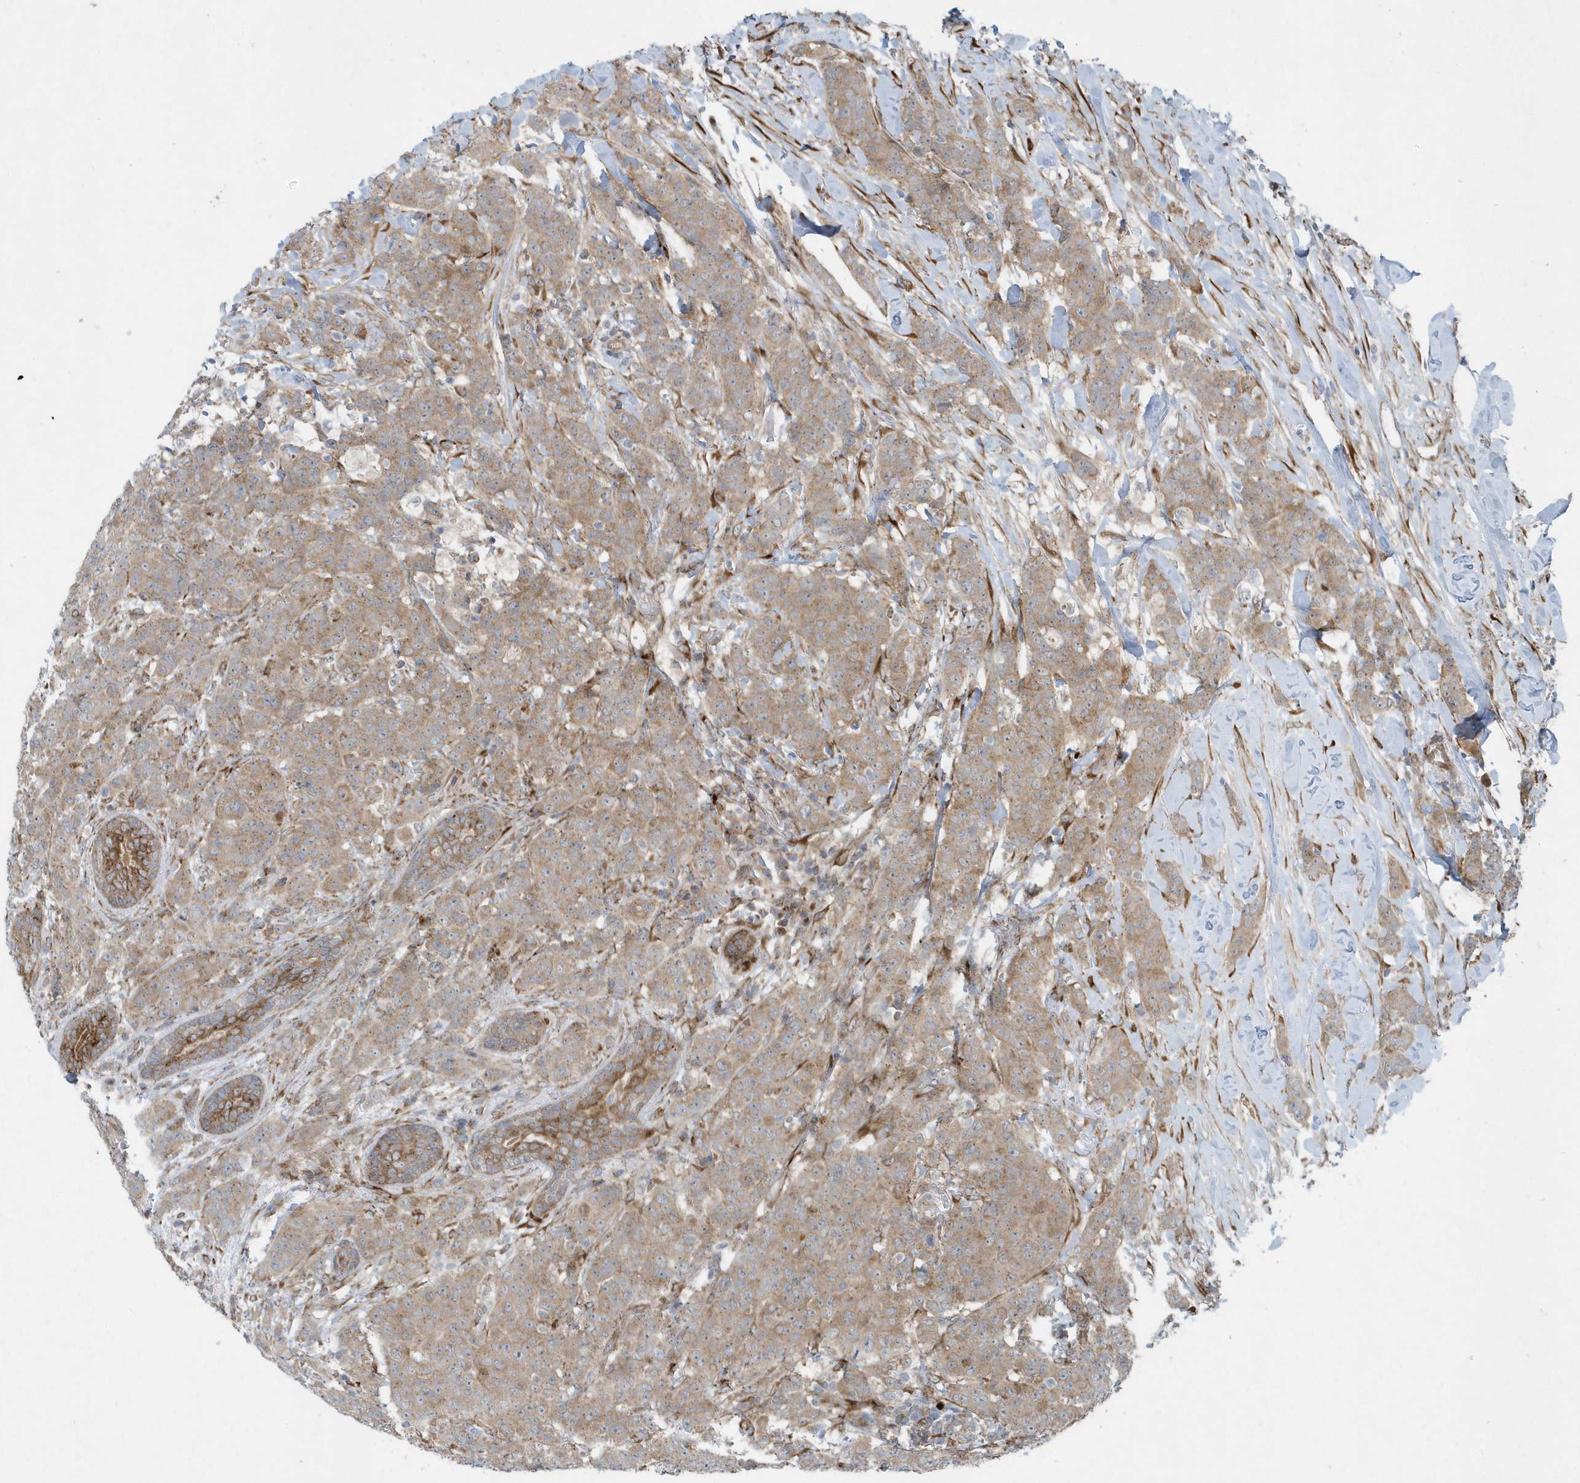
{"staining": {"intensity": "moderate", "quantity": ">75%", "location": "cytoplasmic/membranous"}, "tissue": "breast cancer", "cell_type": "Tumor cells", "image_type": "cancer", "snomed": [{"axis": "morphology", "description": "Duct carcinoma"}, {"axis": "topography", "description": "Breast"}], "caption": "Moderate cytoplasmic/membranous staining for a protein is appreciated in about >75% of tumor cells of breast cancer using IHC.", "gene": "FAM98A", "patient": {"sex": "female", "age": 40}}